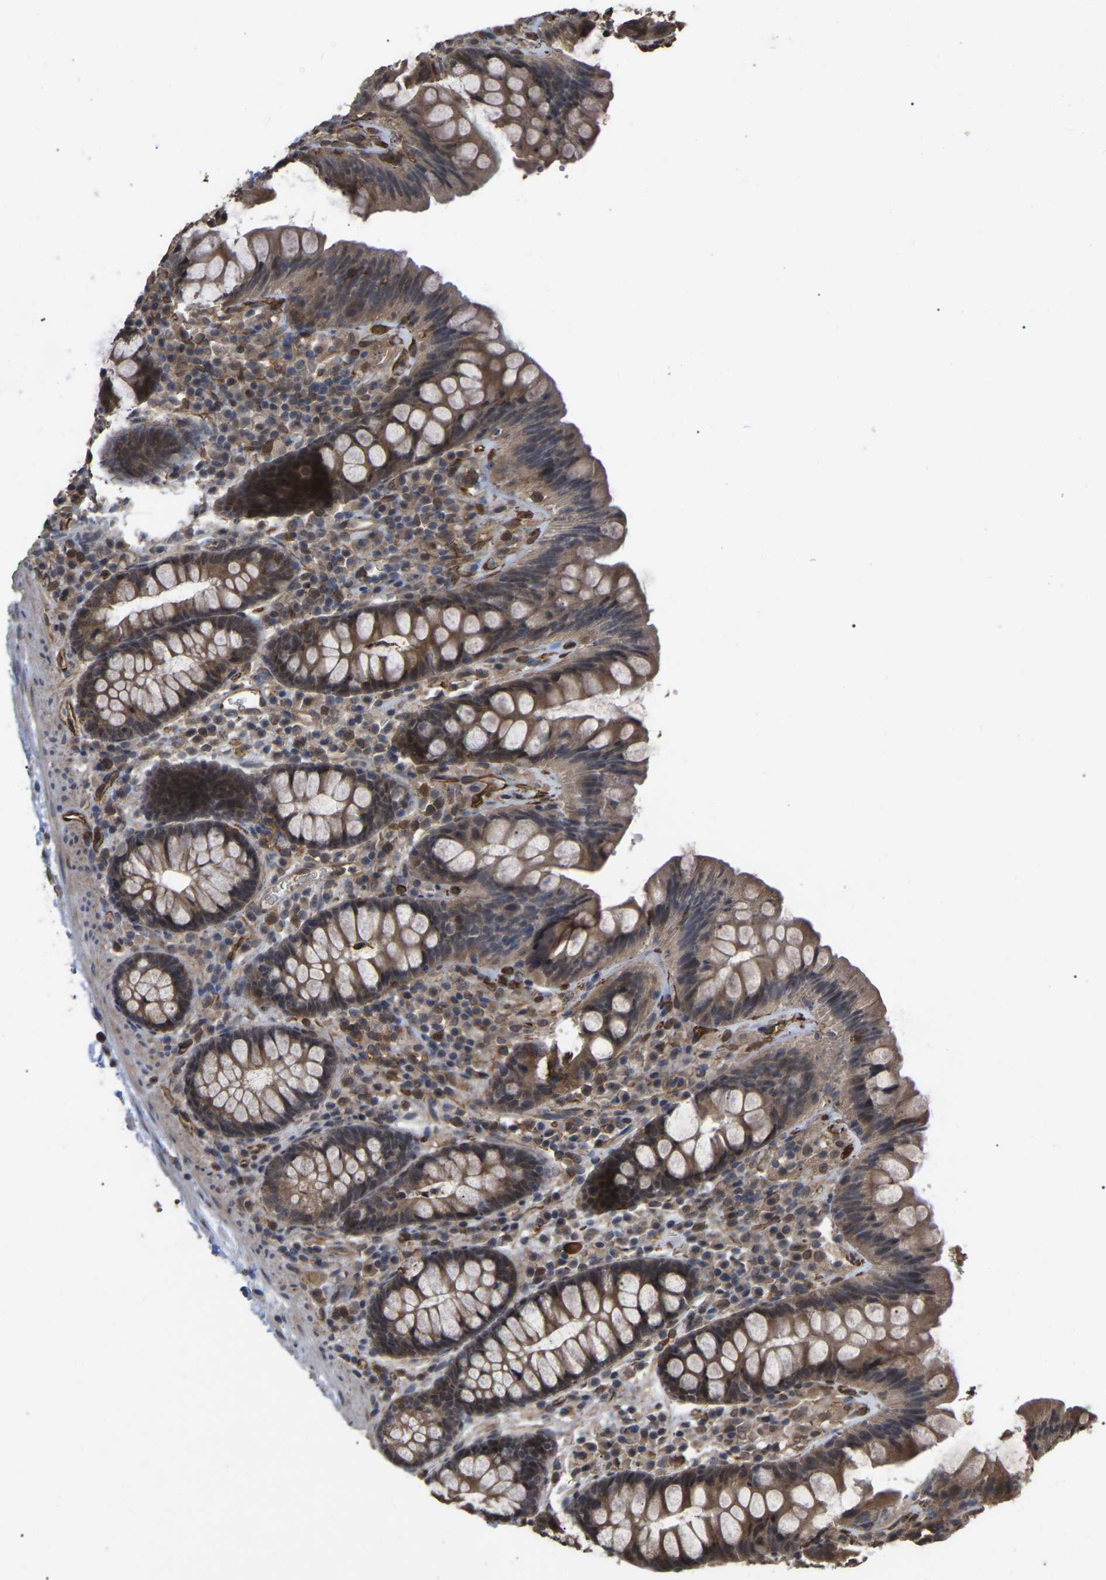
{"staining": {"intensity": "moderate", "quantity": "25%-75%", "location": "cytoplasmic/membranous"}, "tissue": "colon", "cell_type": "Endothelial cells", "image_type": "normal", "snomed": [{"axis": "morphology", "description": "Normal tissue, NOS"}, {"axis": "topography", "description": "Colon"}], "caption": "Protein analysis of normal colon displays moderate cytoplasmic/membranous staining in approximately 25%-75% of endothelial cells. (Stains: DAB in brown, nuclei in blue, Microscopy: brightfield microscopy at high magnification).", "gene": "FAM161B", "patient": {"sex": "female", "age": 80}}